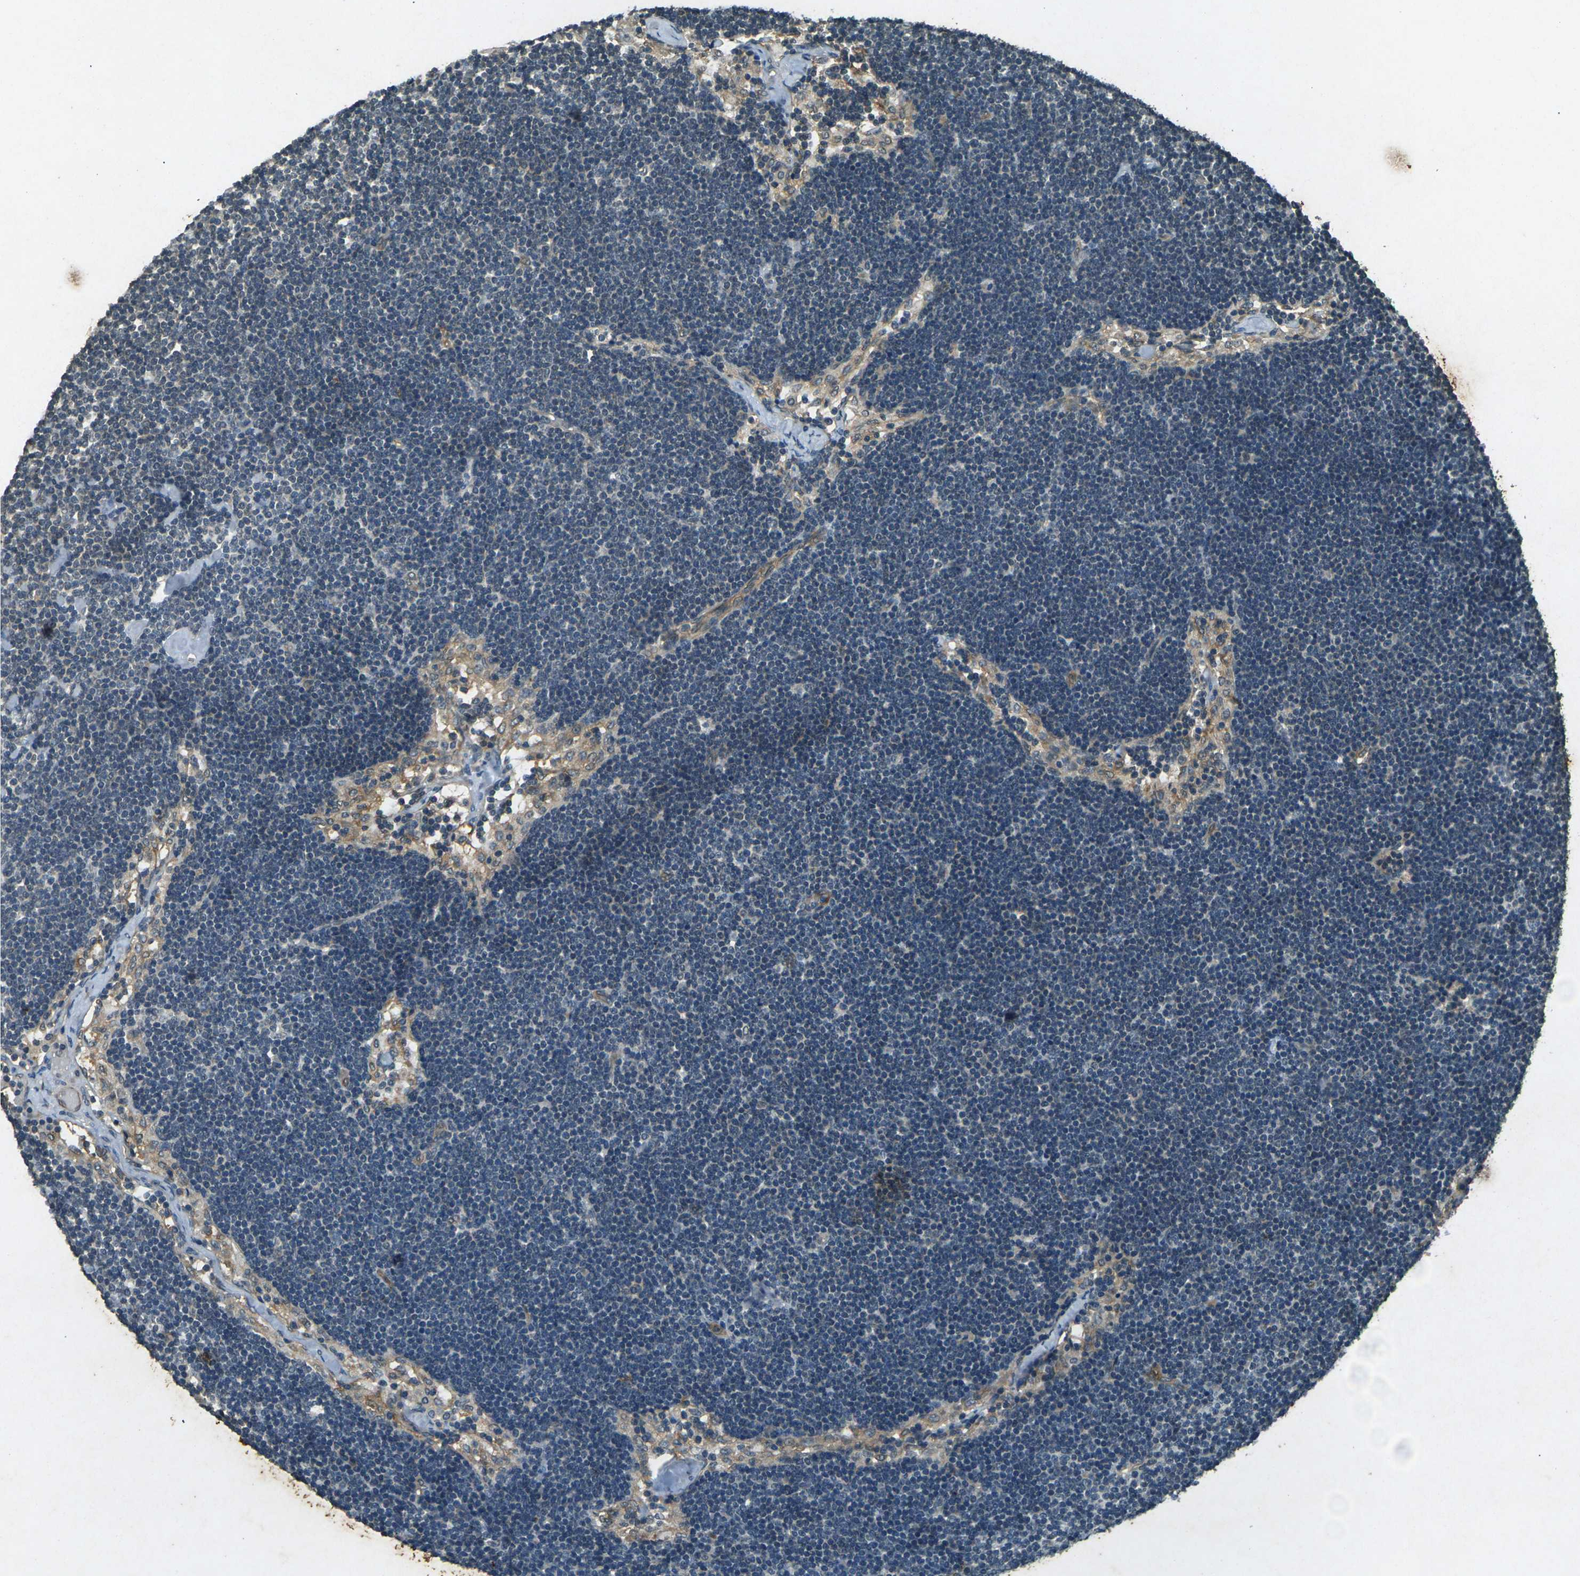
{"staining": {"intensity": "weak", "quantity": "25%-75%", "location": "cytoplasmic/membranous"}, "tissue": "lymph node", "cell_type": "Germinal center cells", "image_type": "normal", "snomed": [{"axis": "morphology", "description": "Normal tissue, NOS"}, {"axis": "topography", "description": "Lymph node"}], "caption": "Immunohistochemical staining of benign lymph node exhibits weak cytoplasmic/membranous protein staining in approximately 25%-75% of germinal center cells. The protein of interest is shown in brown color, while the nuclei are stained blue.", "gene": "PDE2A", "patient": {"sex": "male", "age": 63}}